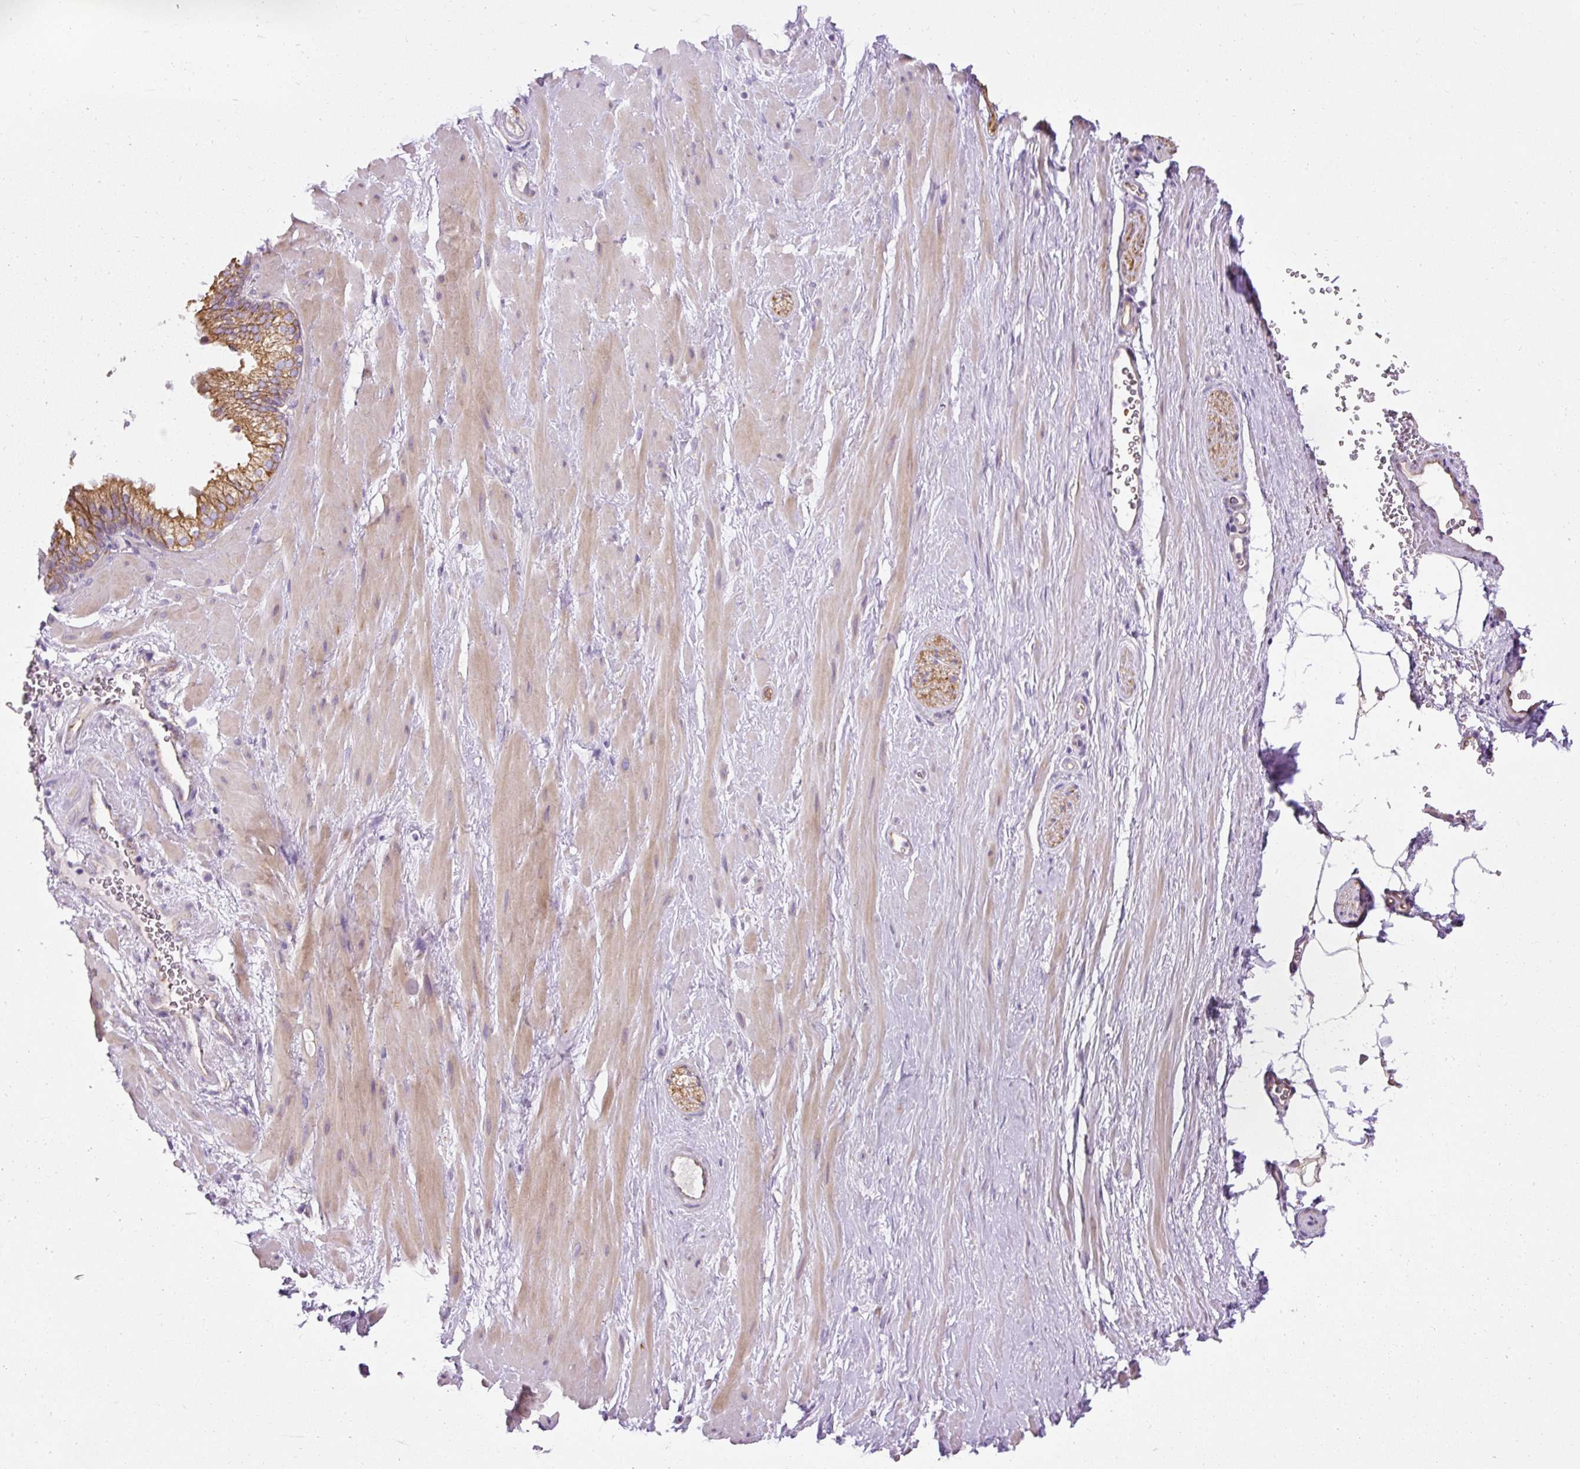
{"staining": {"intensity": "negative", "quantity": "none", "location": "none"}, "tissue": "adipose tissue", "cell_type": "Adipocytes", "image_type": "normal", "snomed": [{"axis": "morphology", "description": "Normal tissue, NOS"}, {"axis": "topography", "description": "Prostate"}, {"axis": "topography", "description": "Peripheral nerve tissue"}], "caption": "This is an IHC micrograph of normal human adipose tissue. There is no staining in adipocytes.", "gene": "FAM149A", "patient": {"sex": "male", "age": 61}}